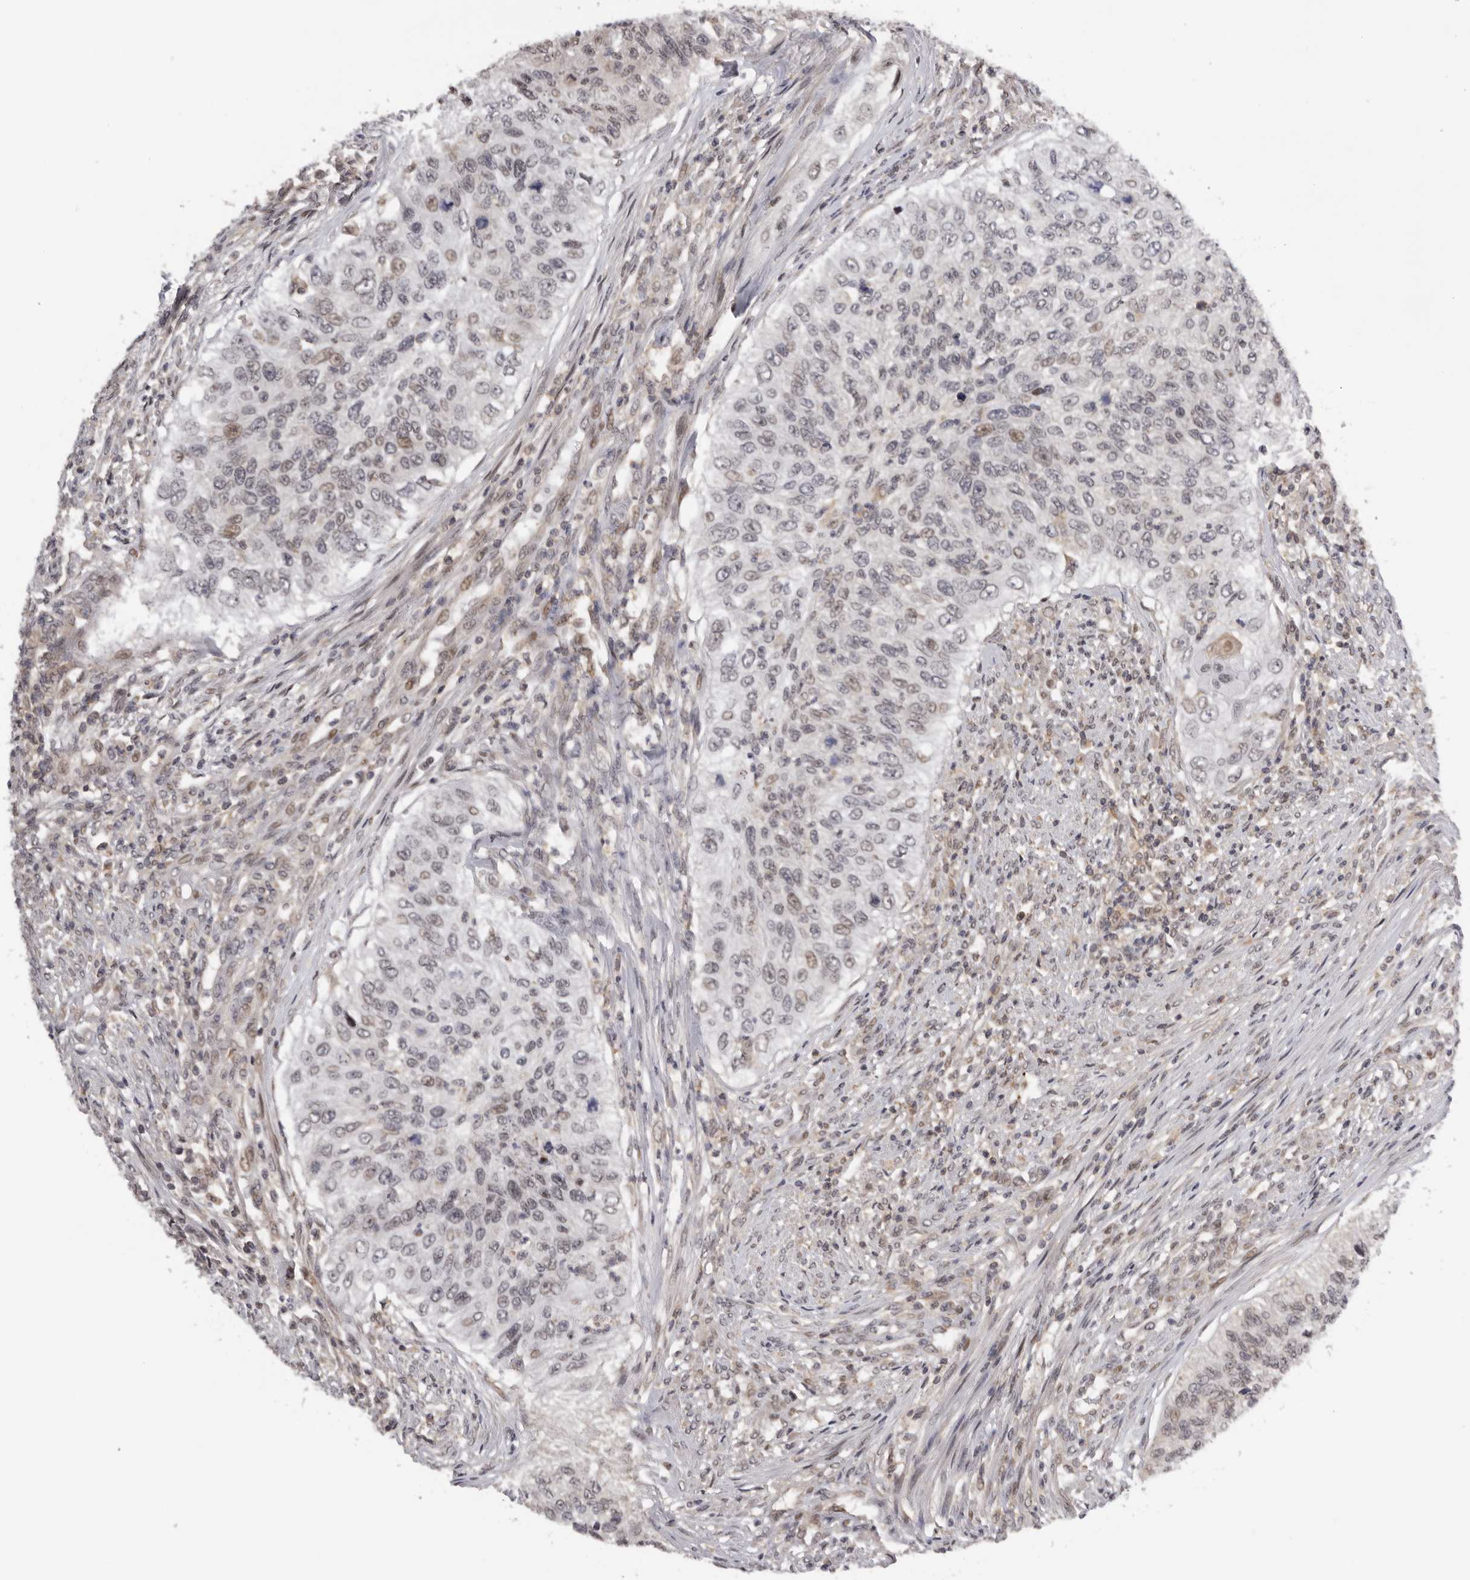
{"staining": {"intensity": "weak", "quantity": "<25%", "location": "nuclear"}, "tissue": "urothelial cancer", "cell_type": "Tumor cells", "image_type": "cancer", "snomed": [{"axis": "morphology", "description": "Urothelial carcinoma, High grade"}, {"axis": "topography", "description": "Urinary bladder"}], "caption": "Immunohistochemical staining of human urothelial cancer exhibits no significant positivity in tumor cells.", "gene": "KIF2B", "patient": {"sex": "female", "age": 60}}